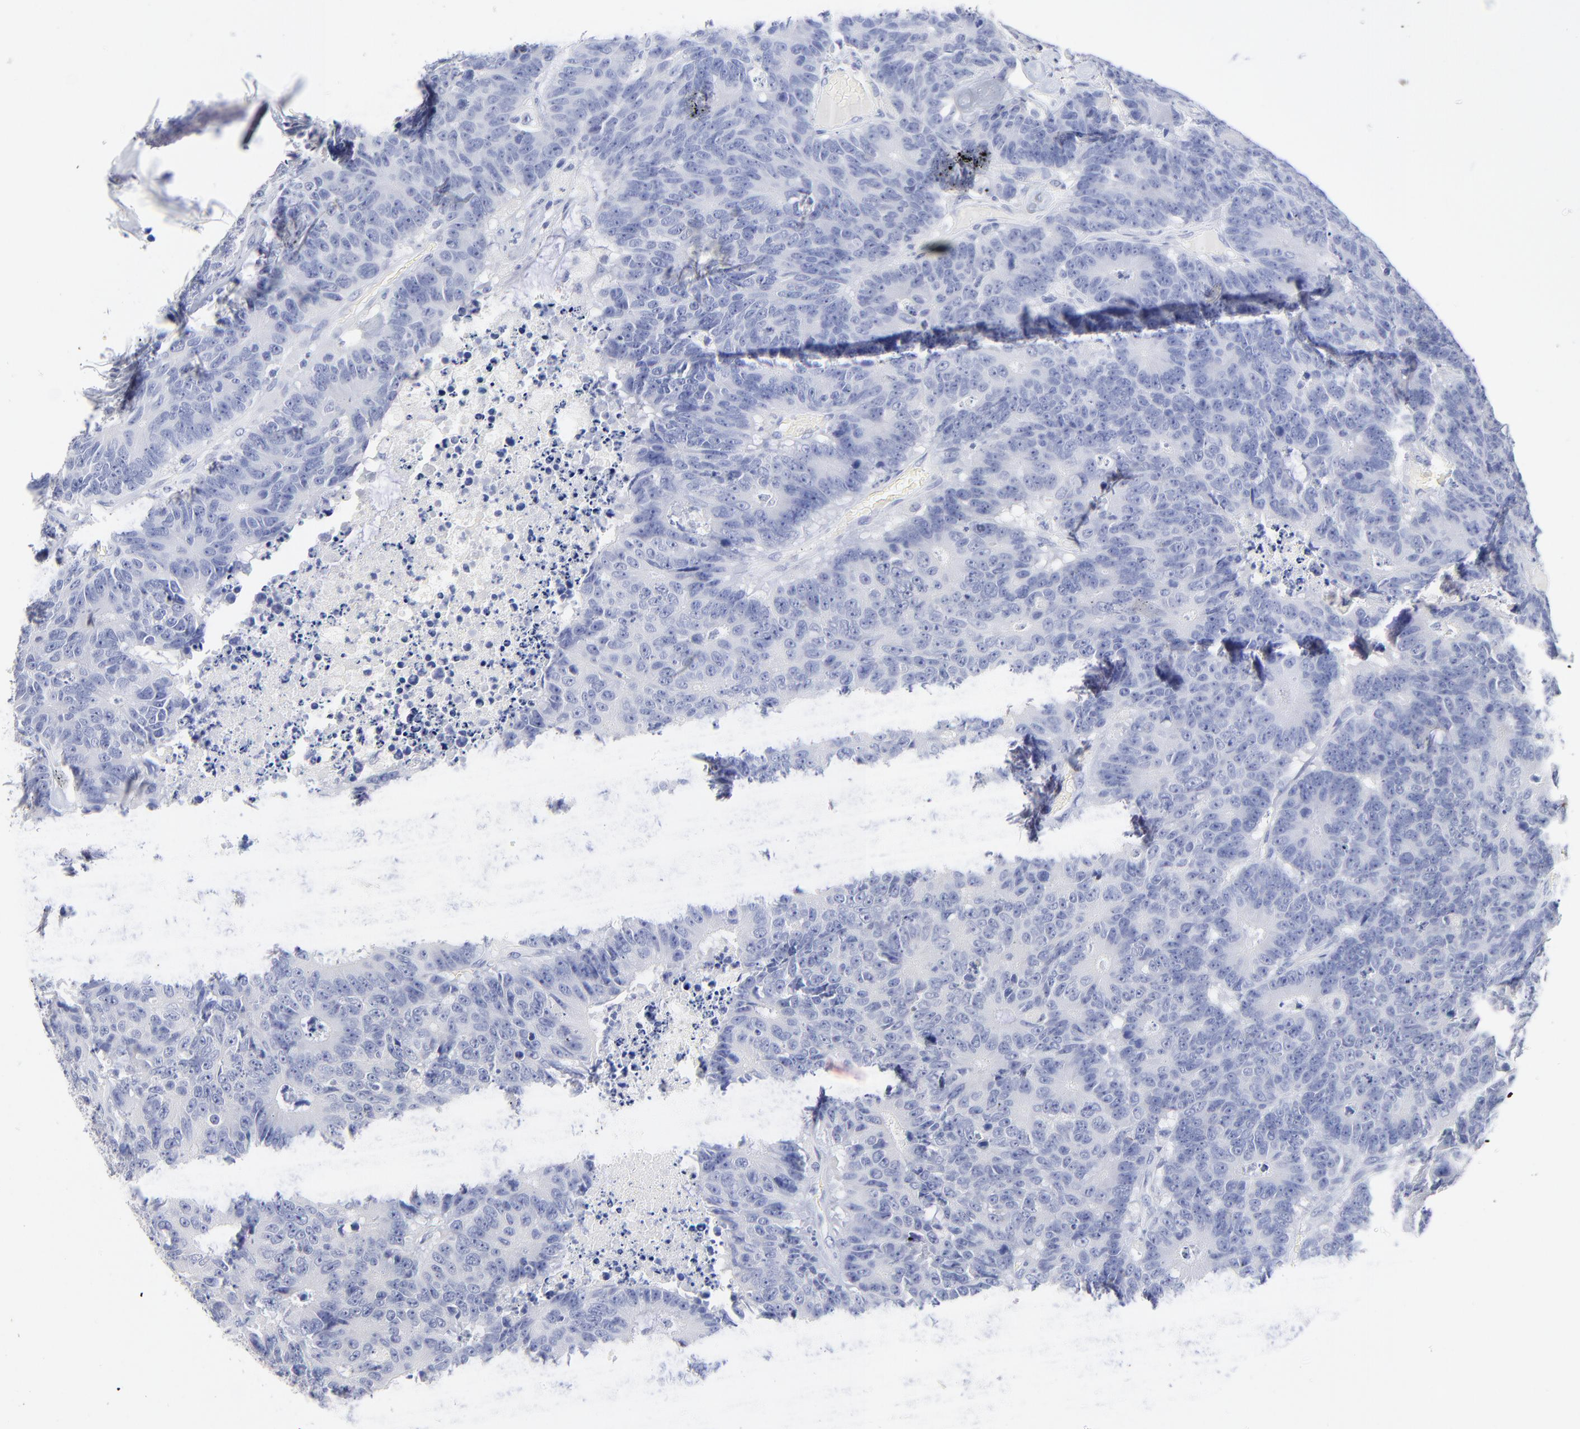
{"staining": {"intensity": "negative", "quantity": "none", "location": "none"}, "tissue": "colorectal cancer", "cell_type": "Tumor cells", "image_type": "cancer", "snomed": [{"axis": "morphology", "description": "Adenocarcinoma, NOS"}, {"axis": "topography", "description": "Colon"}], "caption": "IHC of human adenocarcinoma (colorectal) reveals no staining in tumor cells.", "gene": "SULT4A1", "patient": {"sex": "female", "age": 86}}